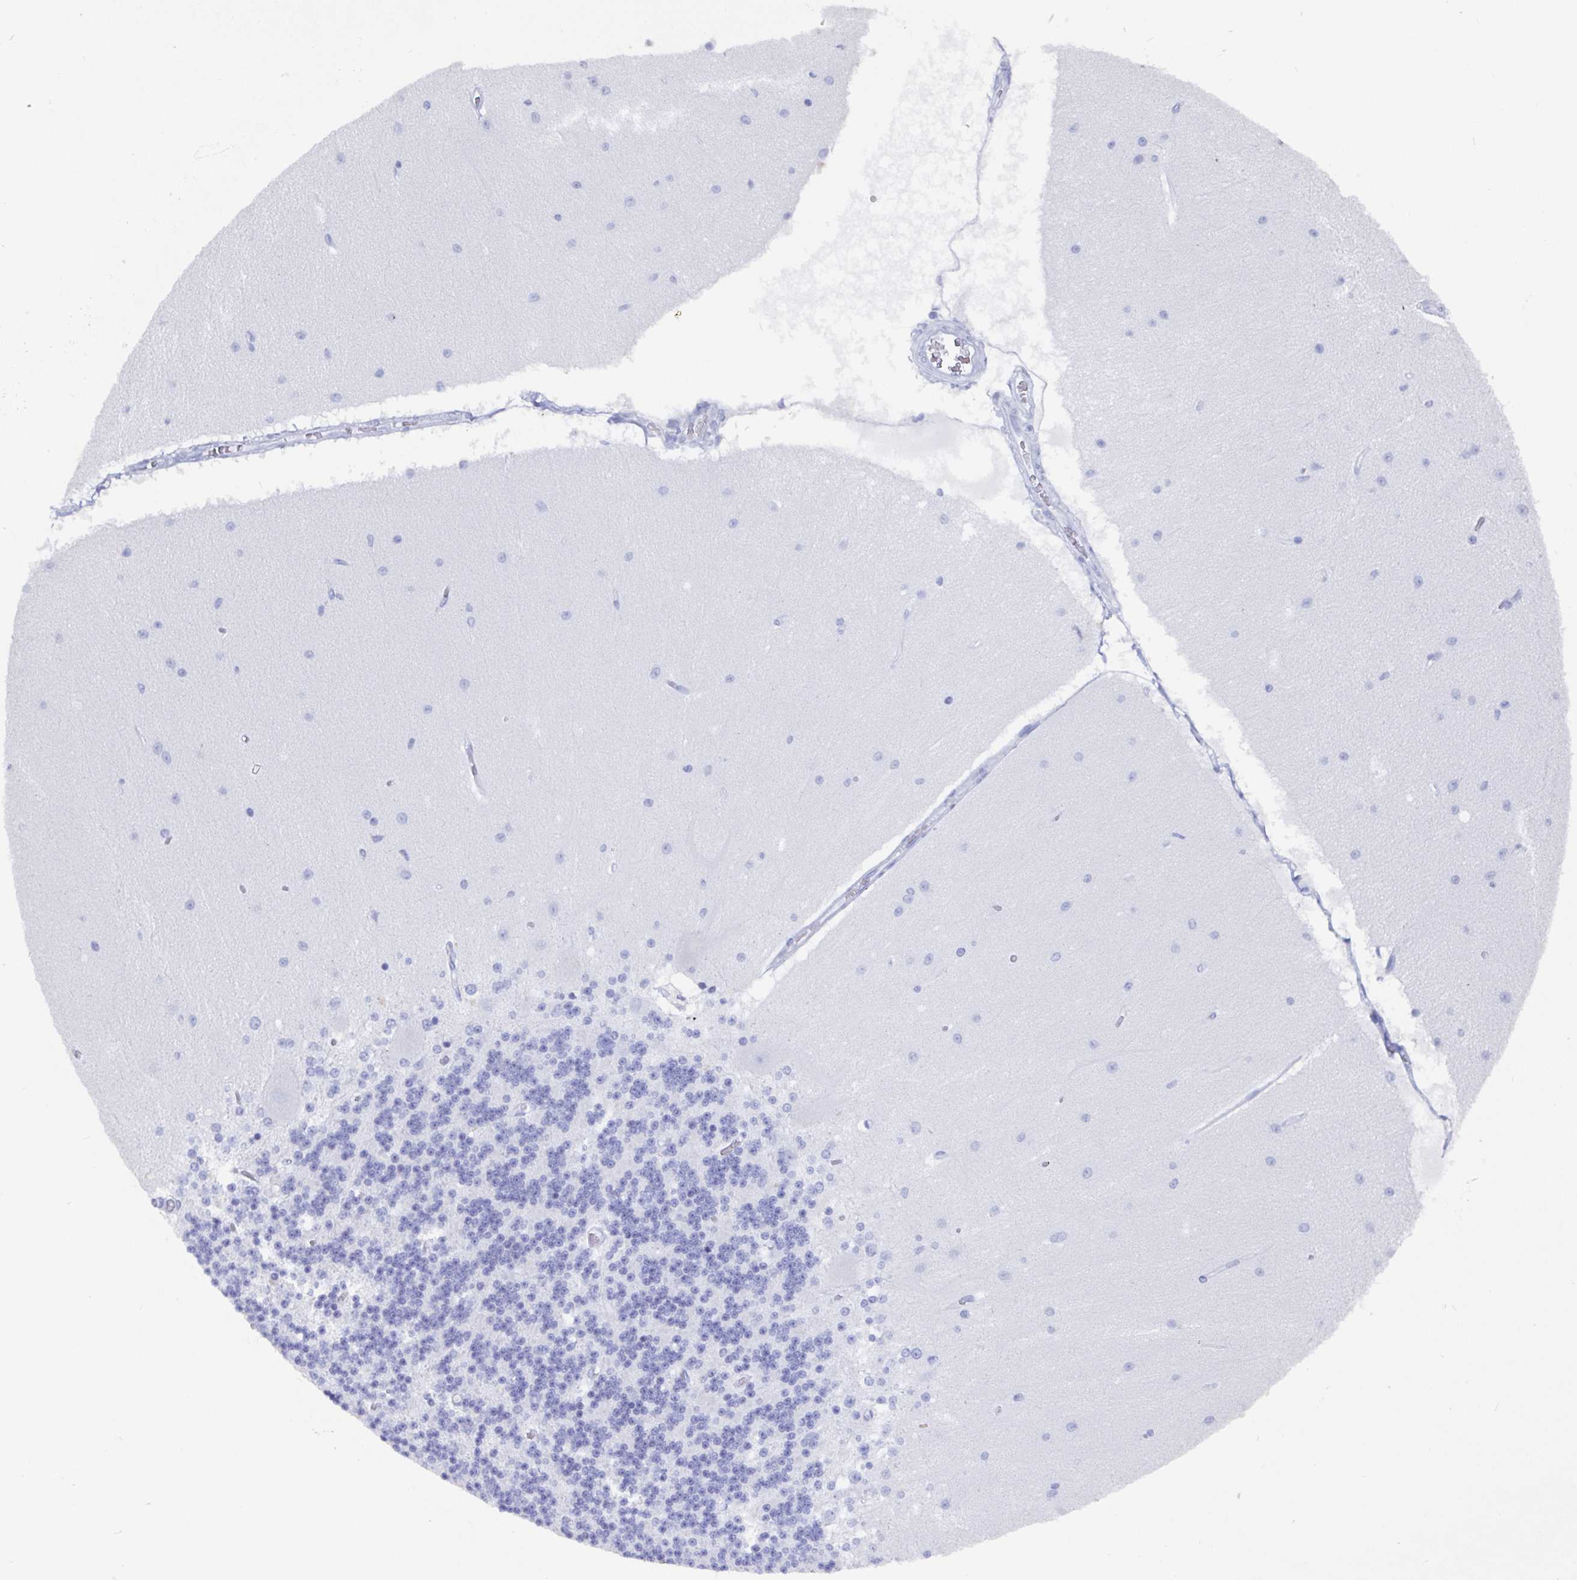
{"staining": {"intensity": "negative", "quantity": "none", "location": "none"}, "tissue": "cerebellum", "cell_type": "Cells in granular layer", "image_type": "normal", "snomed": [{"axis": "morphology", "description": "Normal tissue, NOS"}, {"axis": "topography", "description": "Cerebellum"}], "caption": "This micrograph is of unremarkable cerebellum stained with immunohistochemistry (IHC) to label a protein in brown with the nuclei are counter-stained blue. There is no staining in cells in granular layer. (DAB immunohistochemistry (IHC), high magnification).", "gene": "CLDN8", "patient": {"sex": "female", "age": 54}}